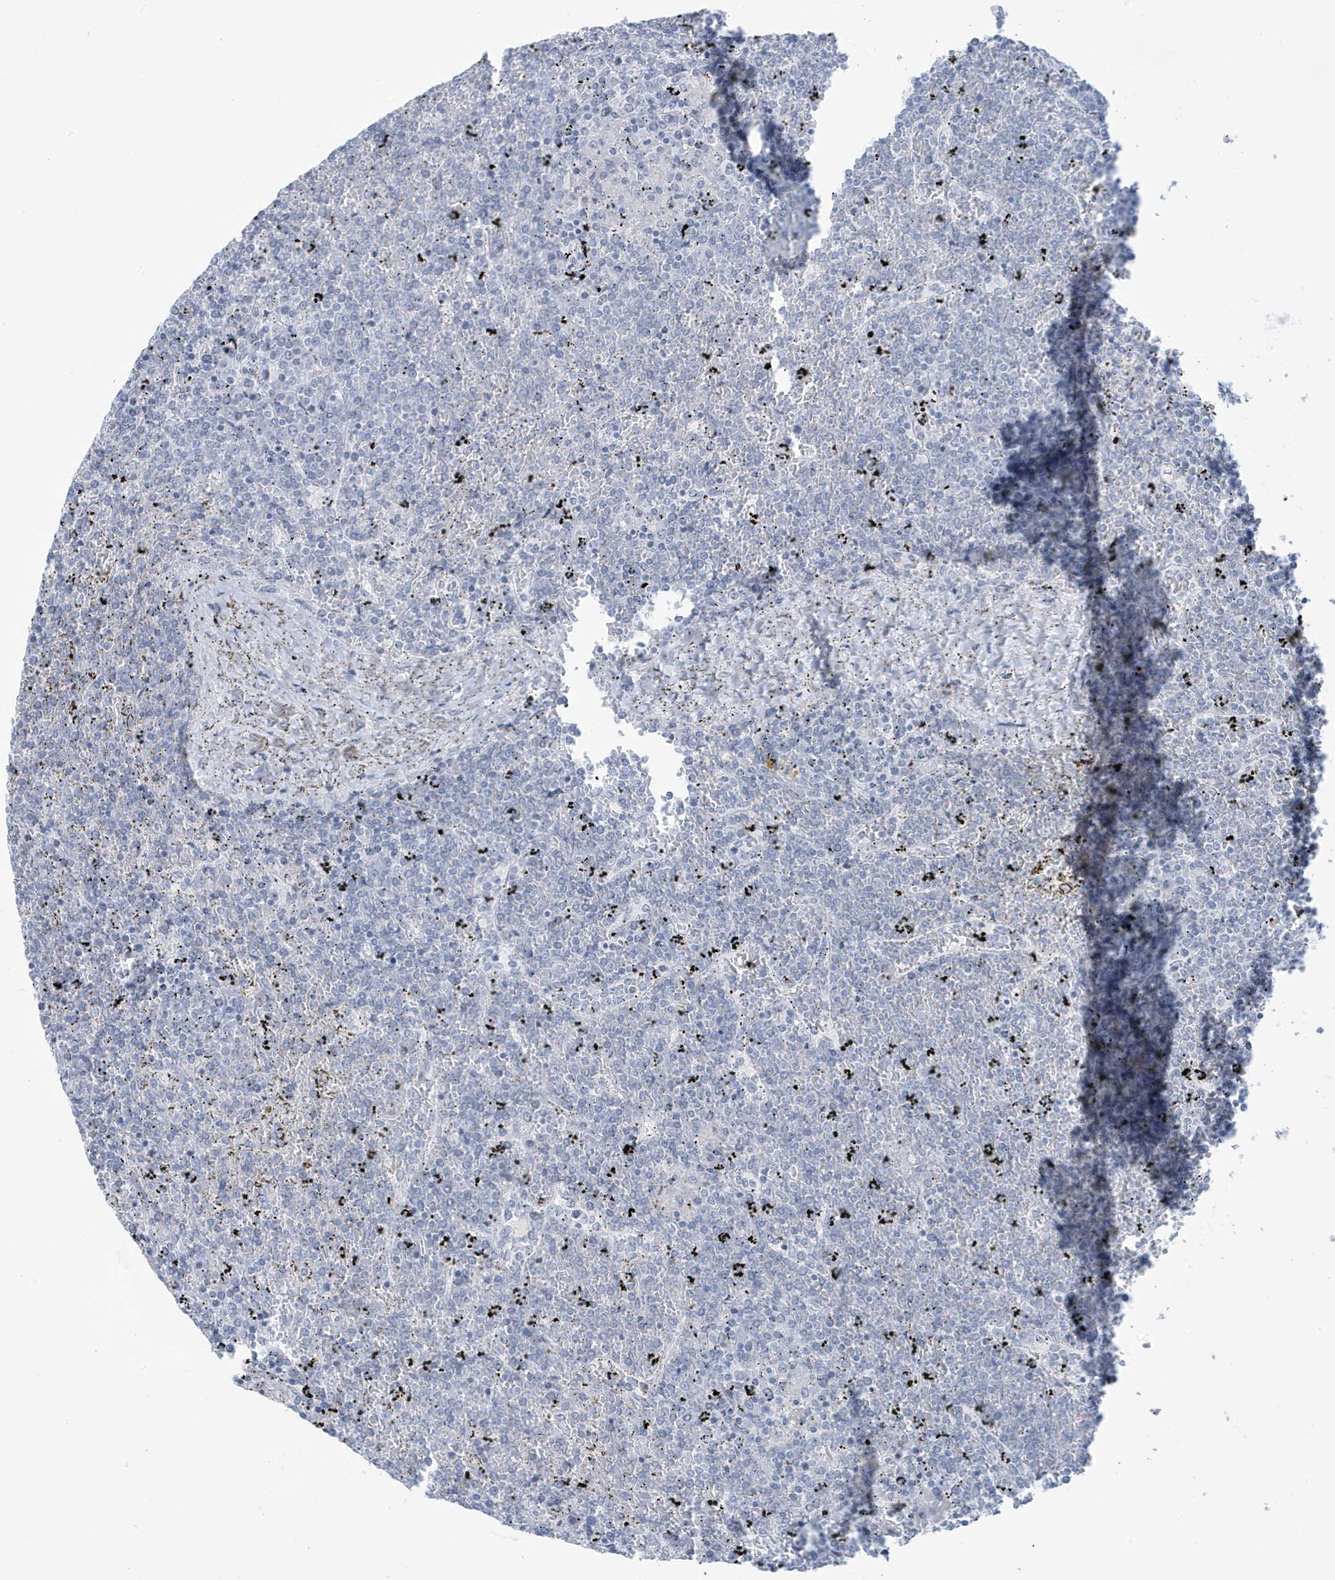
{"staining": {"intensity": "negative", "quantity": "none", "location": "none"}, "tissue": "lymphoma", "cell_type": "Tumor cells", "image_type": "cancer", "snomed": [{"axis": "morphology", "description": "Malignant lymphoma, non-Hodgkin's type, Low grade"}, {"axis": "topography", "description": "Spleen"}], "caption": "Micrograph shows no significant protein expression in tumor cells of malignant lymphoma, non-Hodgkin's type (low-grade).", "gene": "PERM1", "patient": {"sex": "female", "age": 19}}